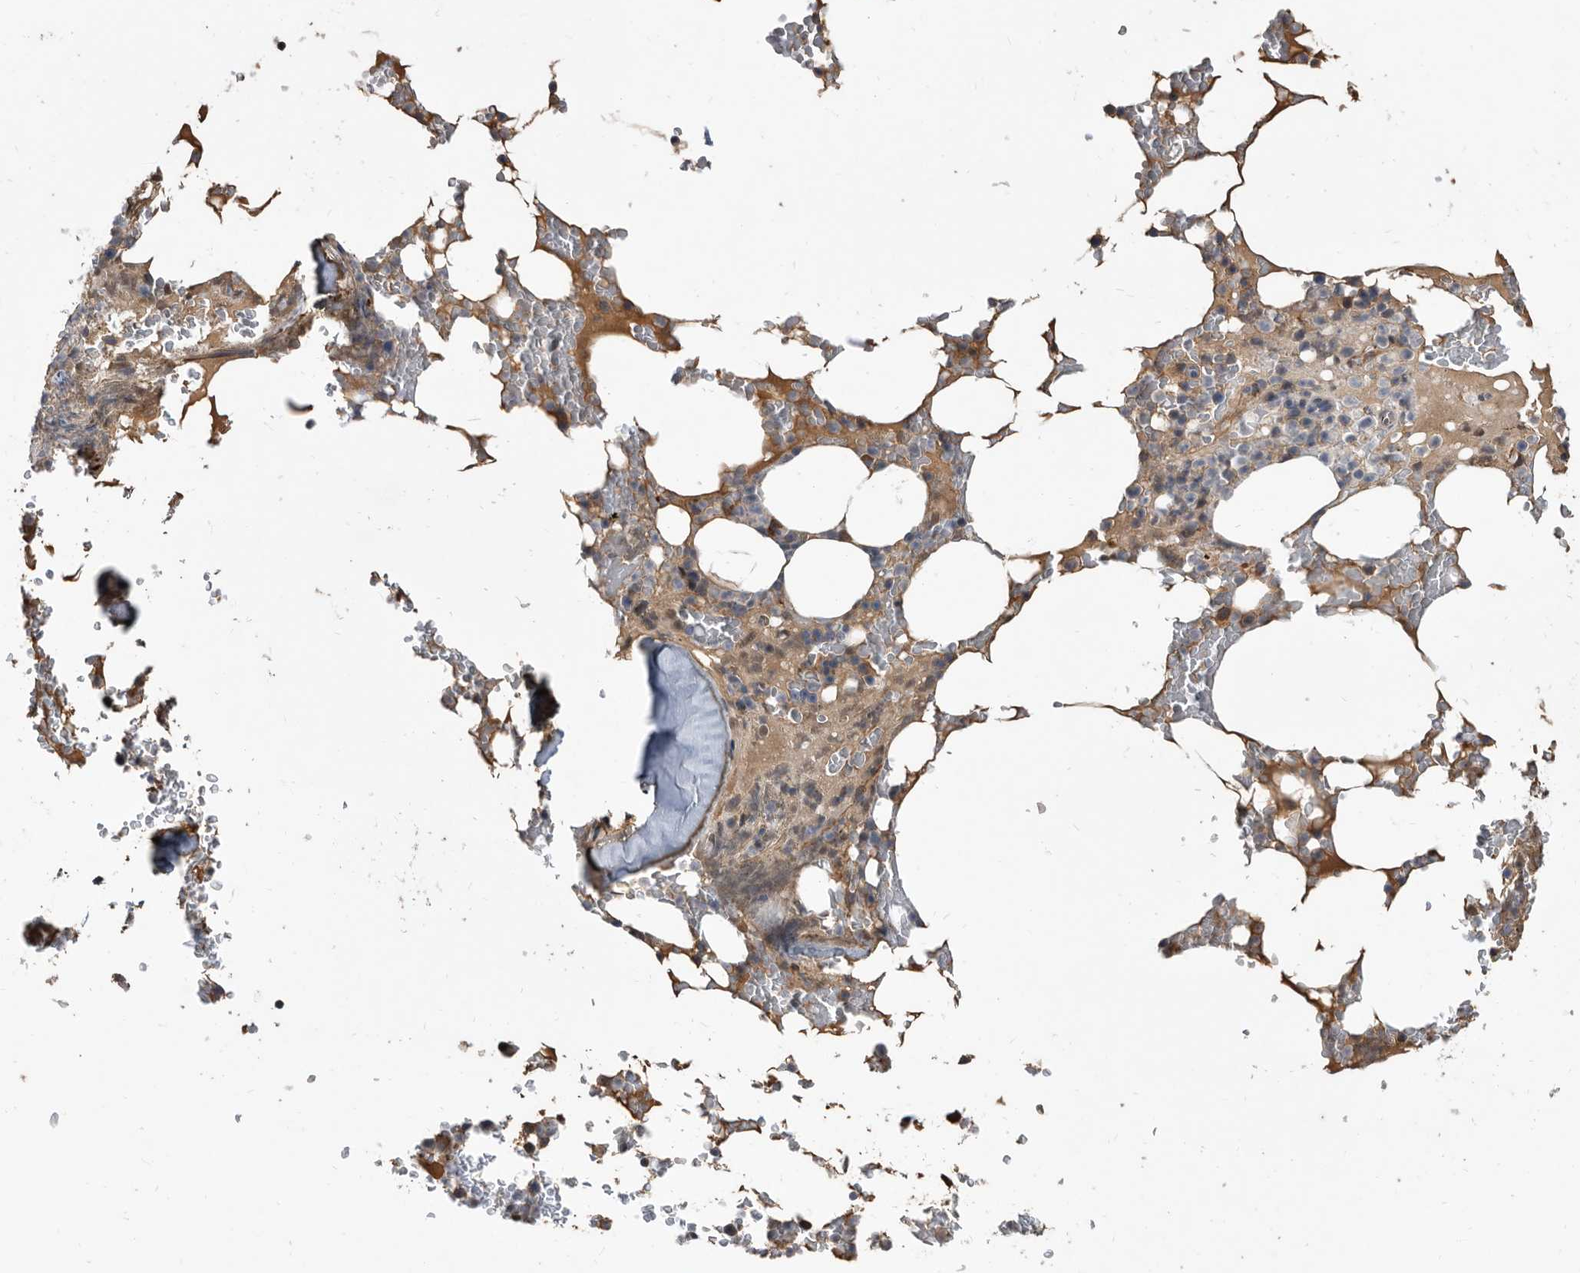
{"staining": {"intensity": "weak", "quantity": "<25%", "location": "cytoplasmic/membranous"}, "tissue": "bone marrow", "cell_type": "Hematopoietic cells", "image_type": "normal", "snomed": [{"axis": "morphology", "description": "Normal tissue, NOS"}, {"axis": "topography", "description": "Bone marrow"}], "caption": "This is an immunohistochemistry (IHC) image of normal bone marrow. There is no staining in hematopoietic cells.", "gene": "PI15", "patient": {"sex": "male", "age": 58}}